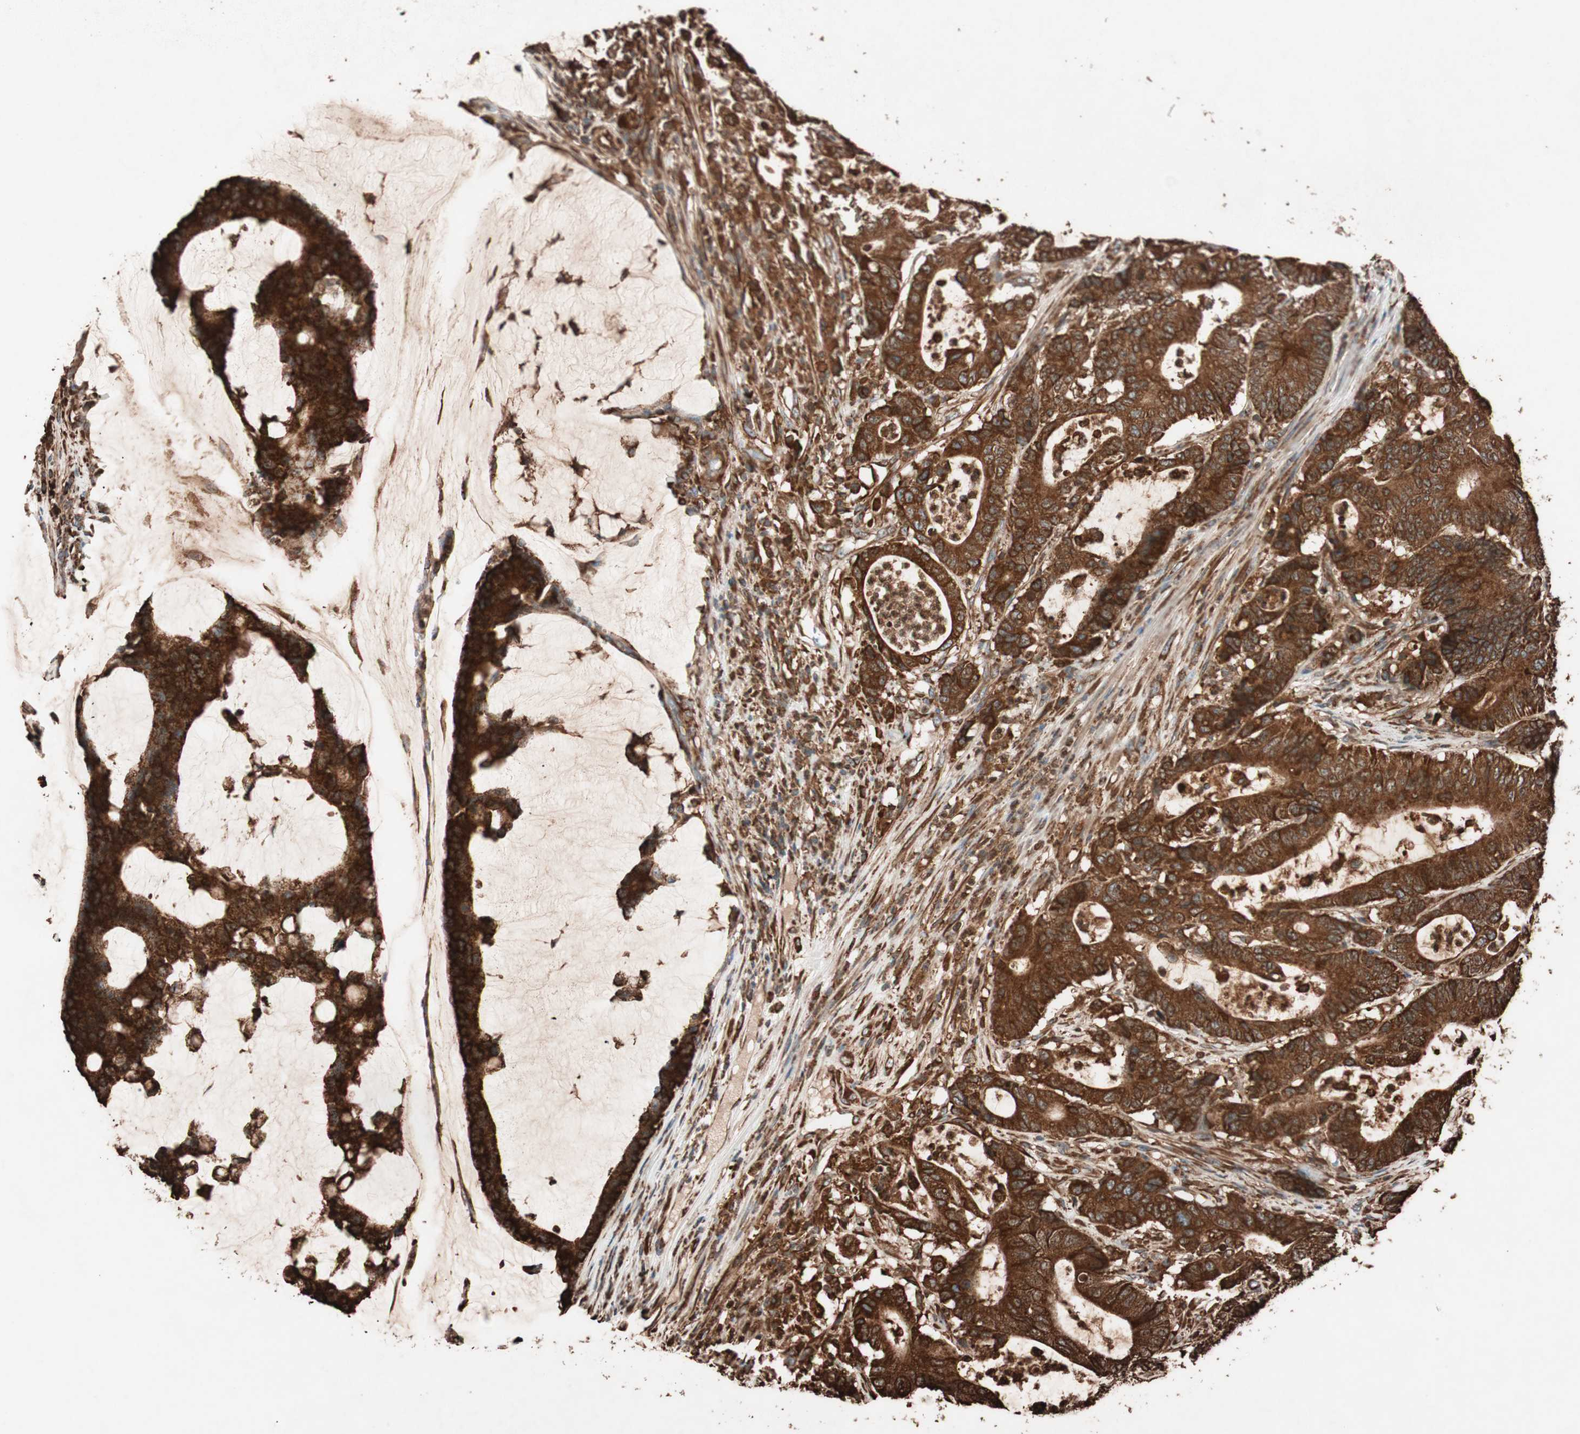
{"staining": {"intensity": "strong", "quantity": ">75%", "location": "cytoplasmic/membranous"}, "tissue": "colorectal cancer", "cell_type": "Tumor cells", "image_type": "cancer", "snomed": [{"axis": "morphology", "description": "Adenocarcinoma, NOS"}, {"axis": "topography", "description": "Colon"}], "caption": "Colorectal adenocarcinoma tissue displays strong cytoplasmic/membranous expression in approximately >75% of tumor cells, visualized by immunohistochemistry.", "gene": "VEGFA", "patient": {"sex": "female", "age": 84}}